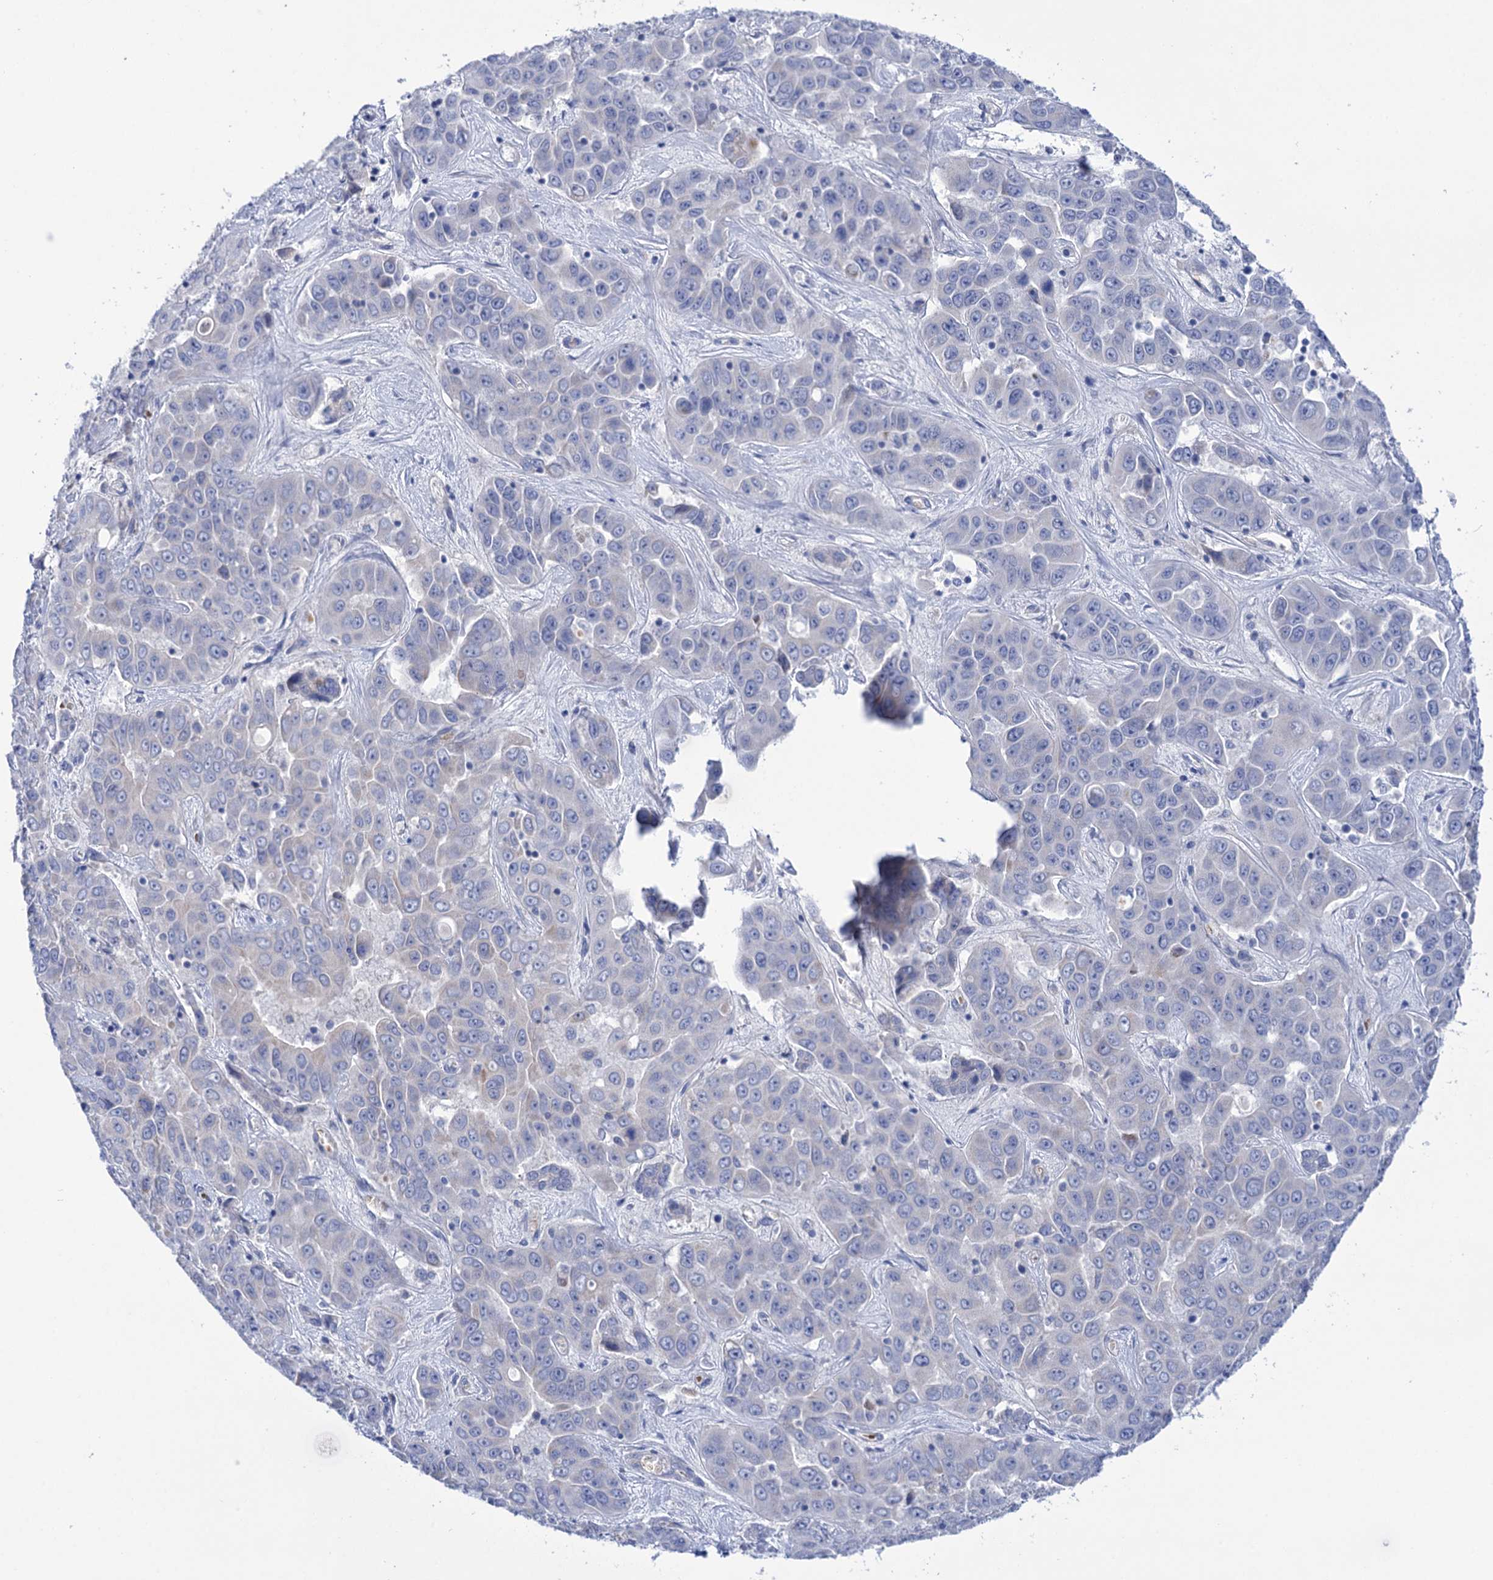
{"staining": {"intensity": "negative", "quantity": "none", "location": "none"}, "tissue": "liver cancer", "cell_type": "Tumor cells", "image_type": "cancer", "snomed": [{"axis": "morphology", "description": "Cholangiocarcinoma"}, {"axis": "topography", "description": "Liver"}], "caption": "High power microscopy histopathology image of an immunohistochemistry micrograph of liver cancer (cholangiocarcinoma), revealing no significant positivity in tumor cells. (DAB (3,3'-diaminobenzidine) immunohistochemistry with hematoxylin counter stain).", "gene": "YARS2", "patient": {"sex": "female", "age": 52}}